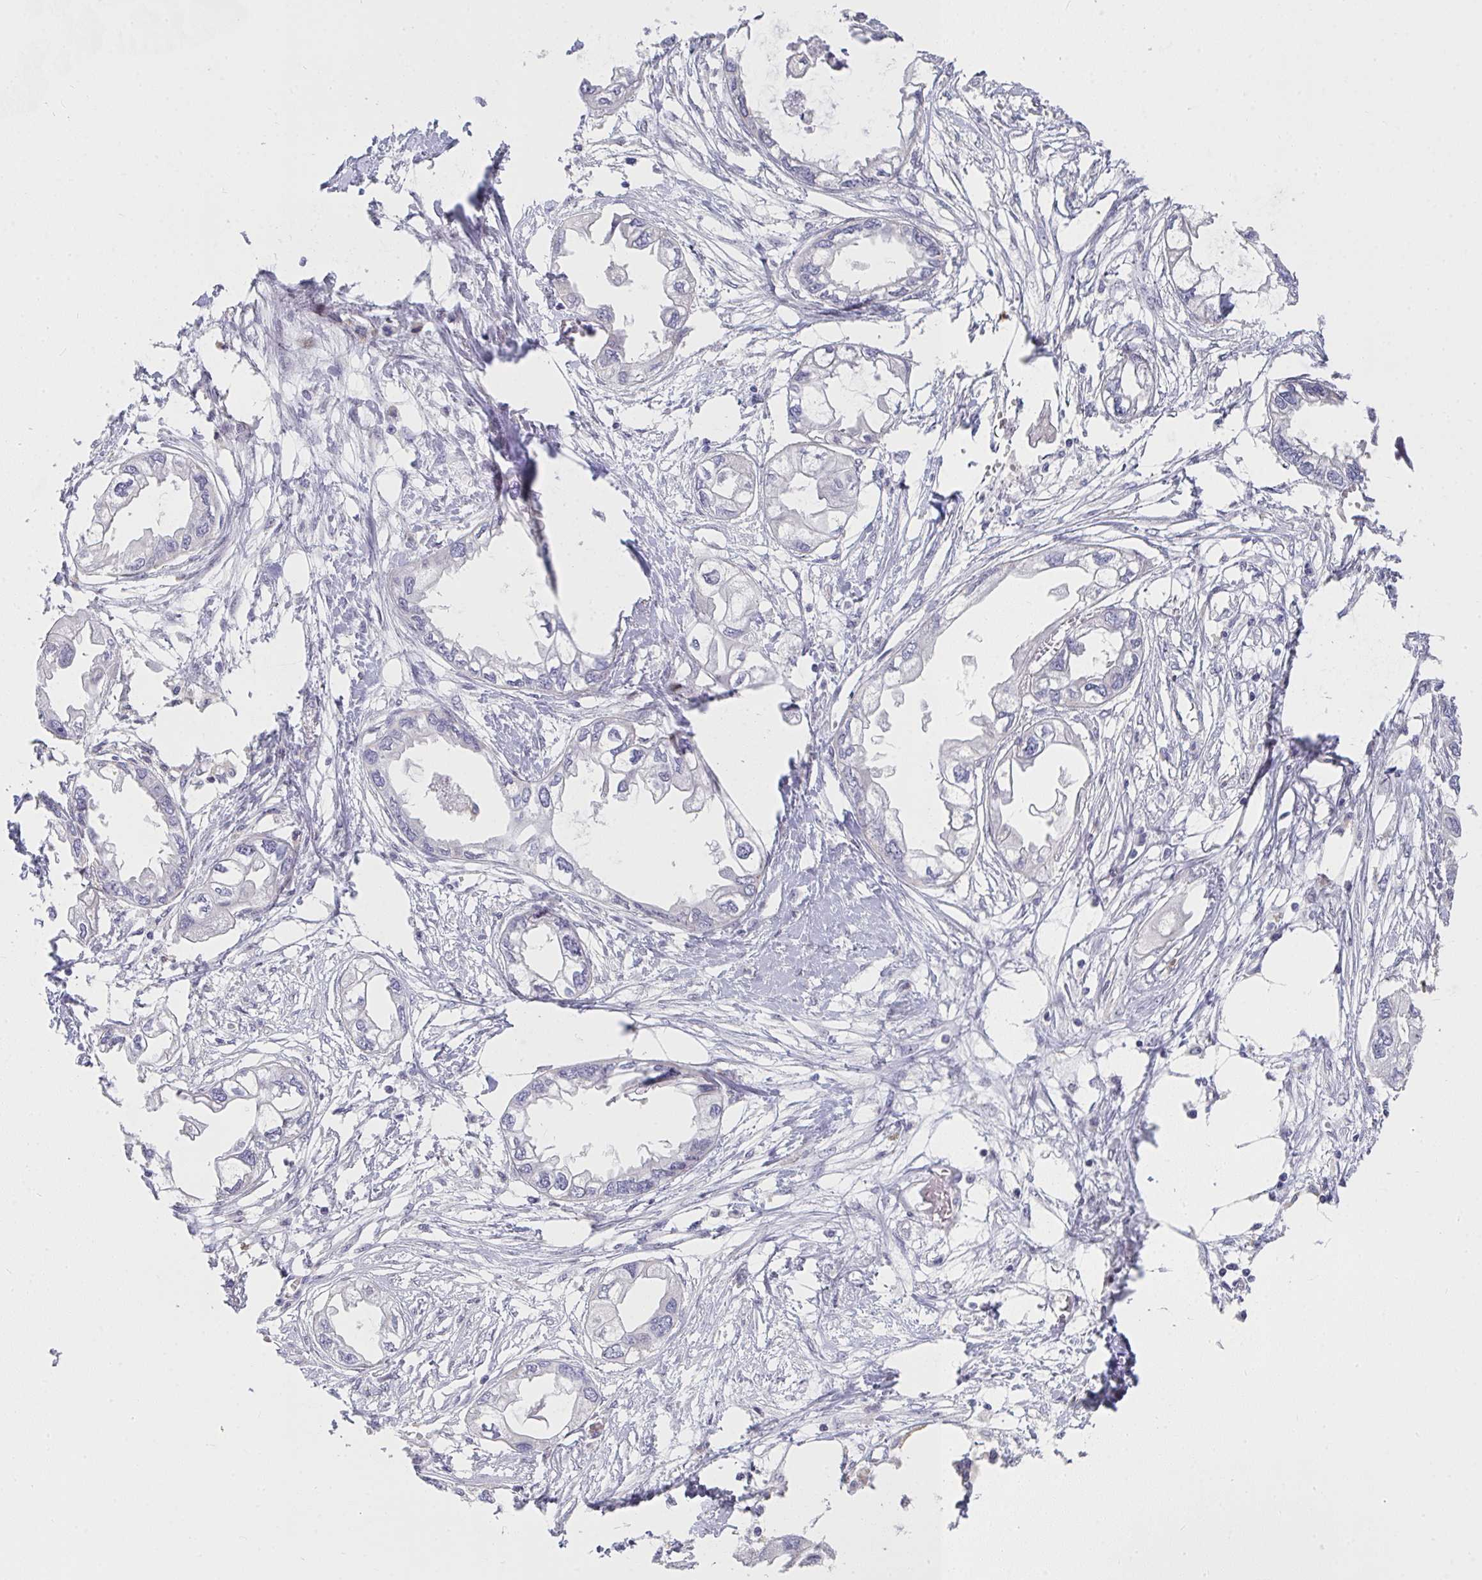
{"staining": {"intensity": "weak", "quantity": "<25%", "location": "nuclear"}, "tissue": "endometrial cancer", "cell_type": "Tumor cells", "image_type": "cancer", "snomed": [{"axis": "morphology", "description": "Adenocarcinoma, NOS"}, {"axis": "morphology", "description": "Adenocarcinoma, metastatic, NOS"}, {"axis": "topography", "description": "Adipose tissue"}, {"axis": "topography", "description": "Endometrium"}], "caption": "The immunohistochemistry photomicrograph has no significant staining in tumor cells of endometrial cancer tissue.", "gene": "ZIC3", "patient": {"sex": "female", "age": 67}}